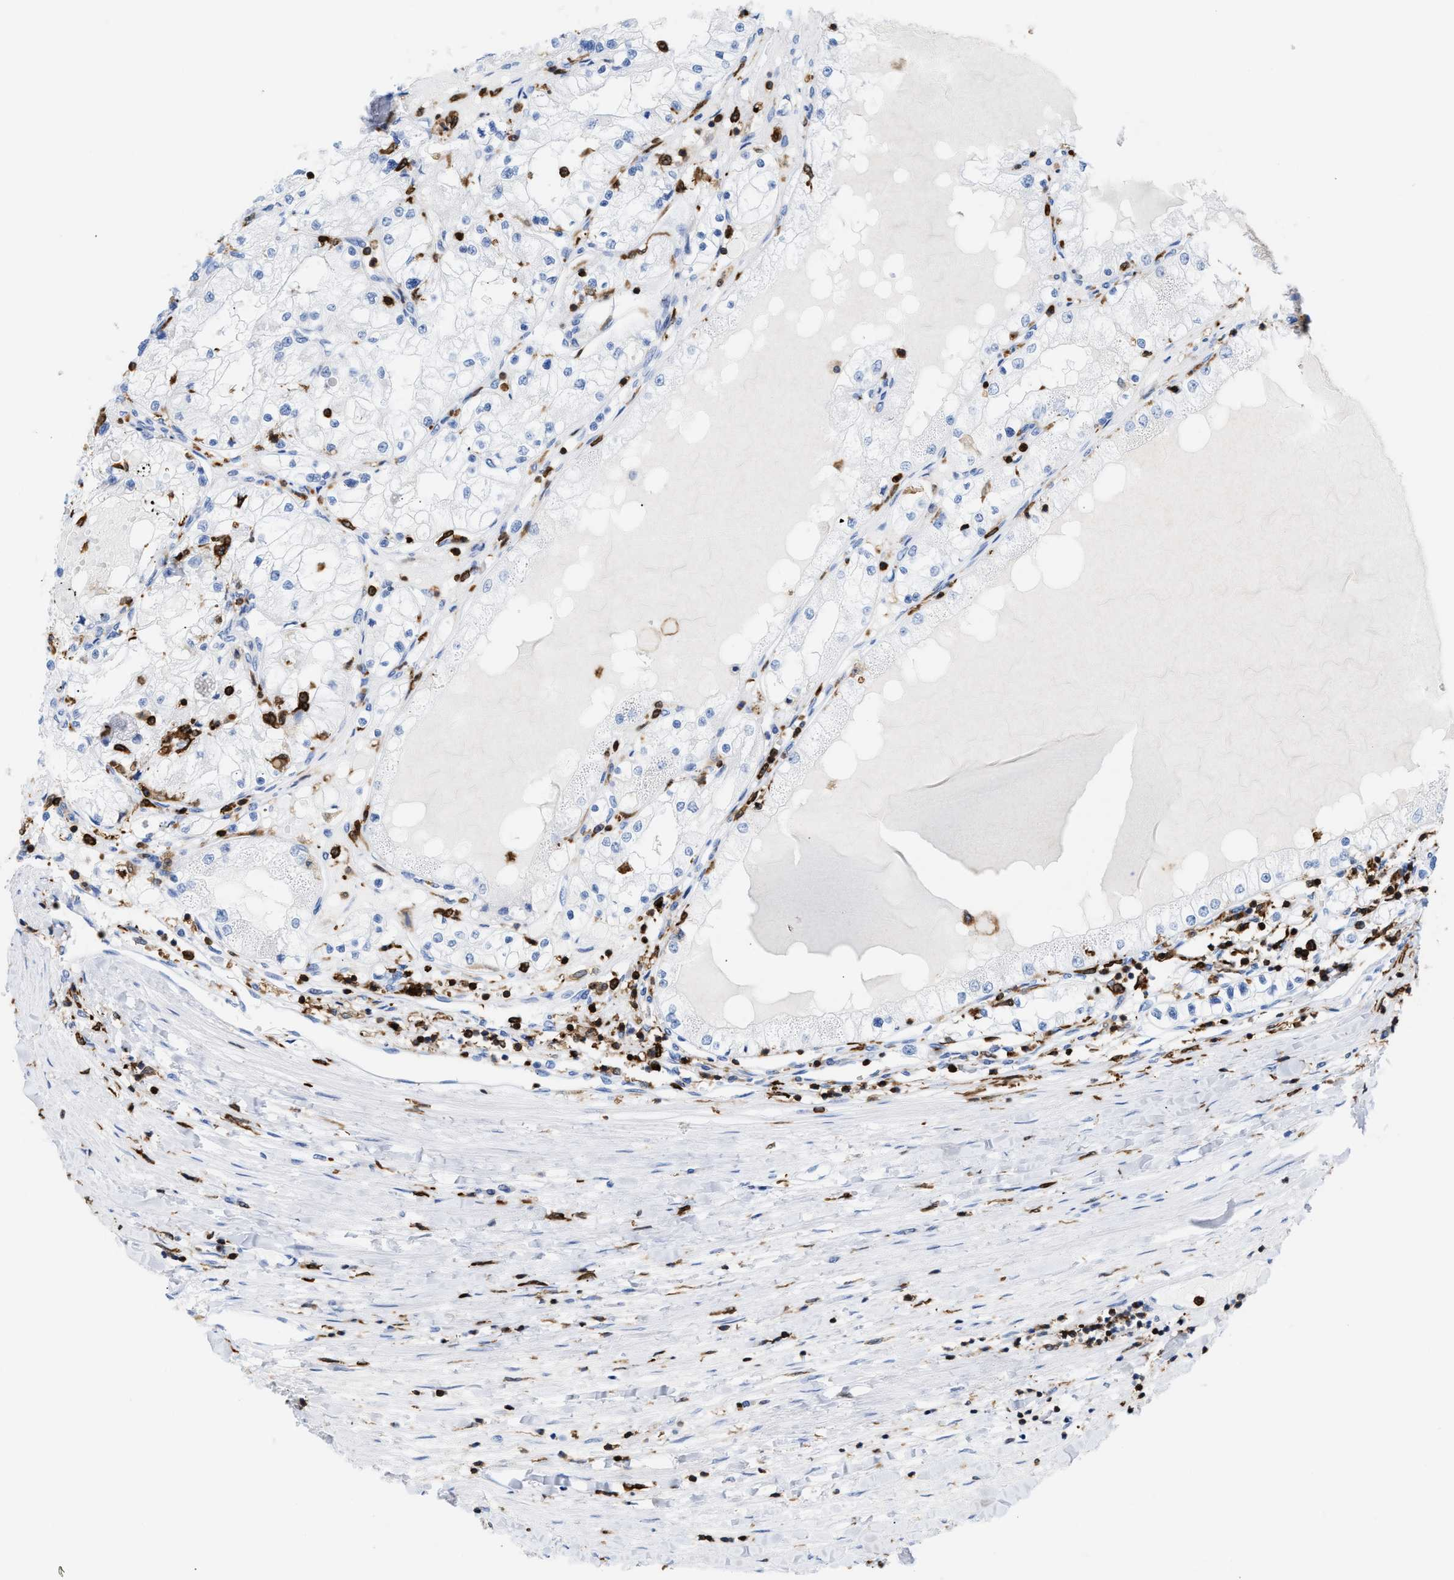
{"staining": {"intensity": "negative", "quantity": "none", "location": "none"}, "tissue": "renal cancer", "cell_type": "Tumor cells", "image_type": "cancer", "snomed": [{"axis": "morphology", "description": "Adenocarcinoma, NOS"}, {"axis": "topography", "description": "Kidney"}], "caption": "Immunohistochemistry micrograph of neoplastic tissue: renal cancer (adenocarcinoma) stained with DAB displays no significant protein expression in tumor cells.", "gene": "LCP1", "patient": {"sex": "male", "age": 68}}